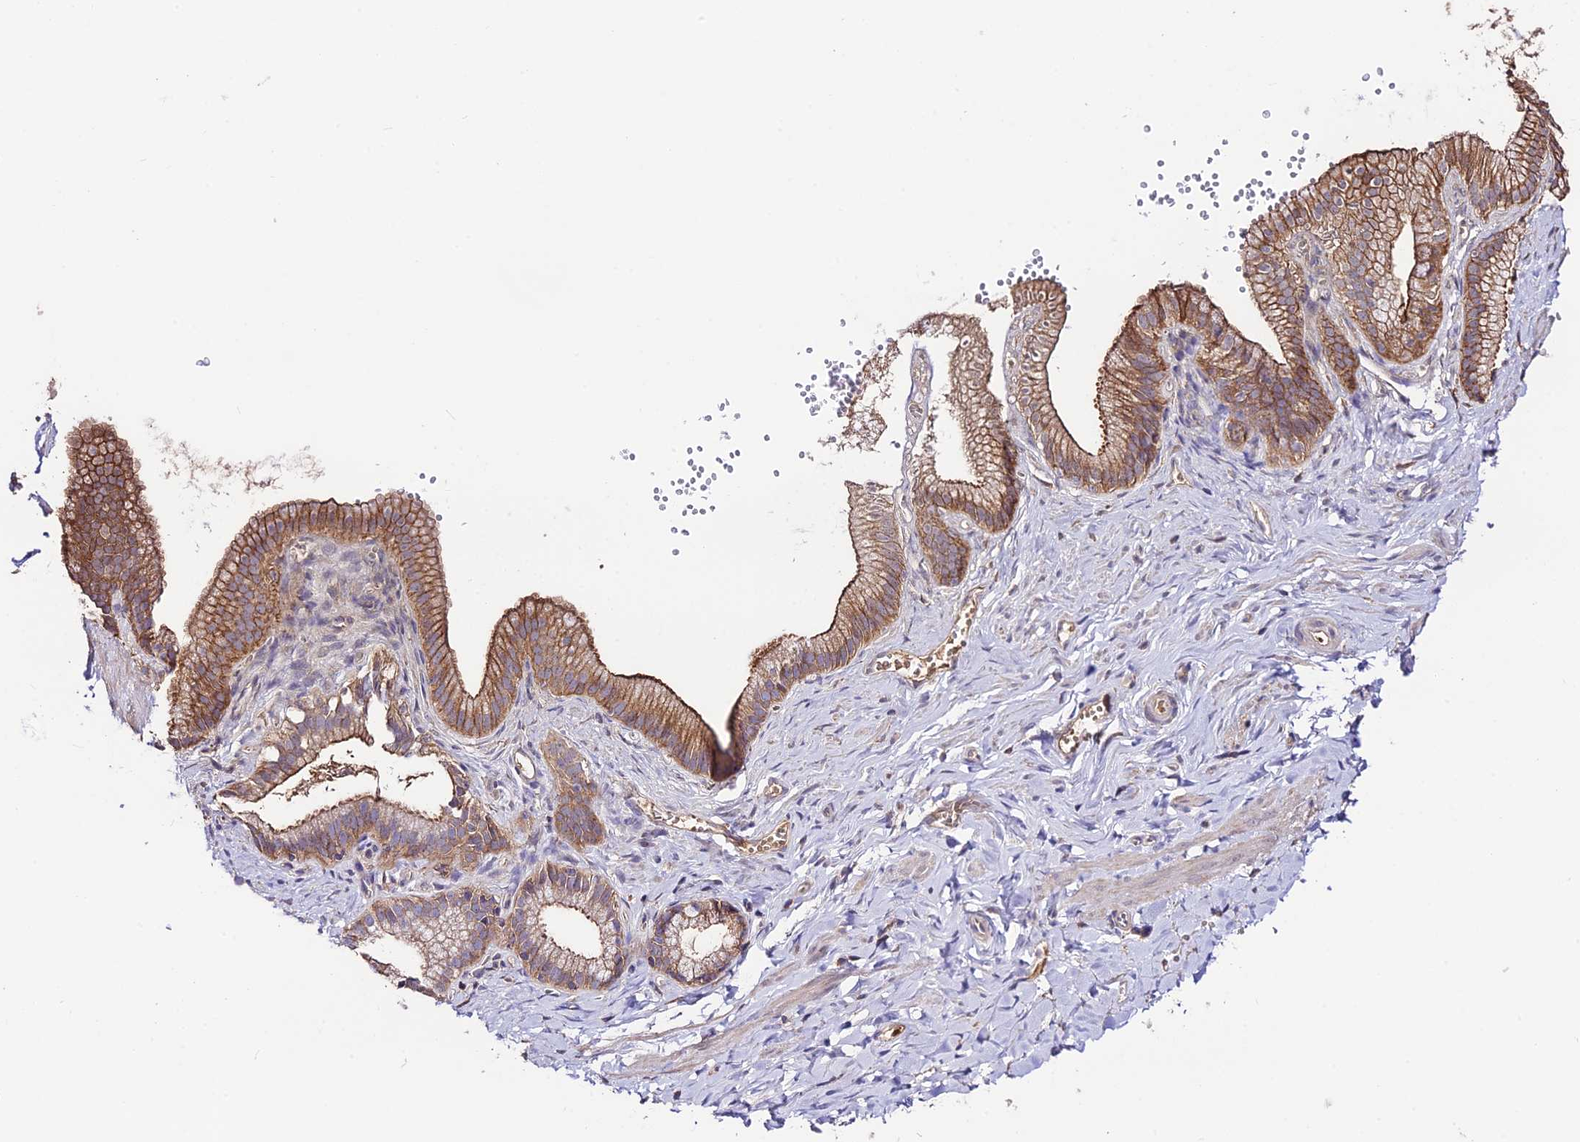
{"staining": {"intensity": "weak", "quantity": "25%-75%", "location": "cytoplasmic/membranous"}, "tissue": "adipose tissue", "cell_type": "Adipocytes", "image_type": "normal", "snomed": [{"axis": "morphology", "description": "Normal tissue, NOS"}, {"axis": "topography", "description": "Gallbladder"}, {"axis": "topography", "description": "Peripheral nerve tissue"}], "caption": "Weak cytoplasmic/membranous protein staining is appreciated in about 25%-75% of adipocytes in adipose tissue. Using DAB (3,3'-diaminobenzidine) (brown) and hematoxylin (blue) stains, captured at high magnification using brightfield microscopy.", "gene": "NLRP9", "patient": {"sex": "male", "age": 38}}